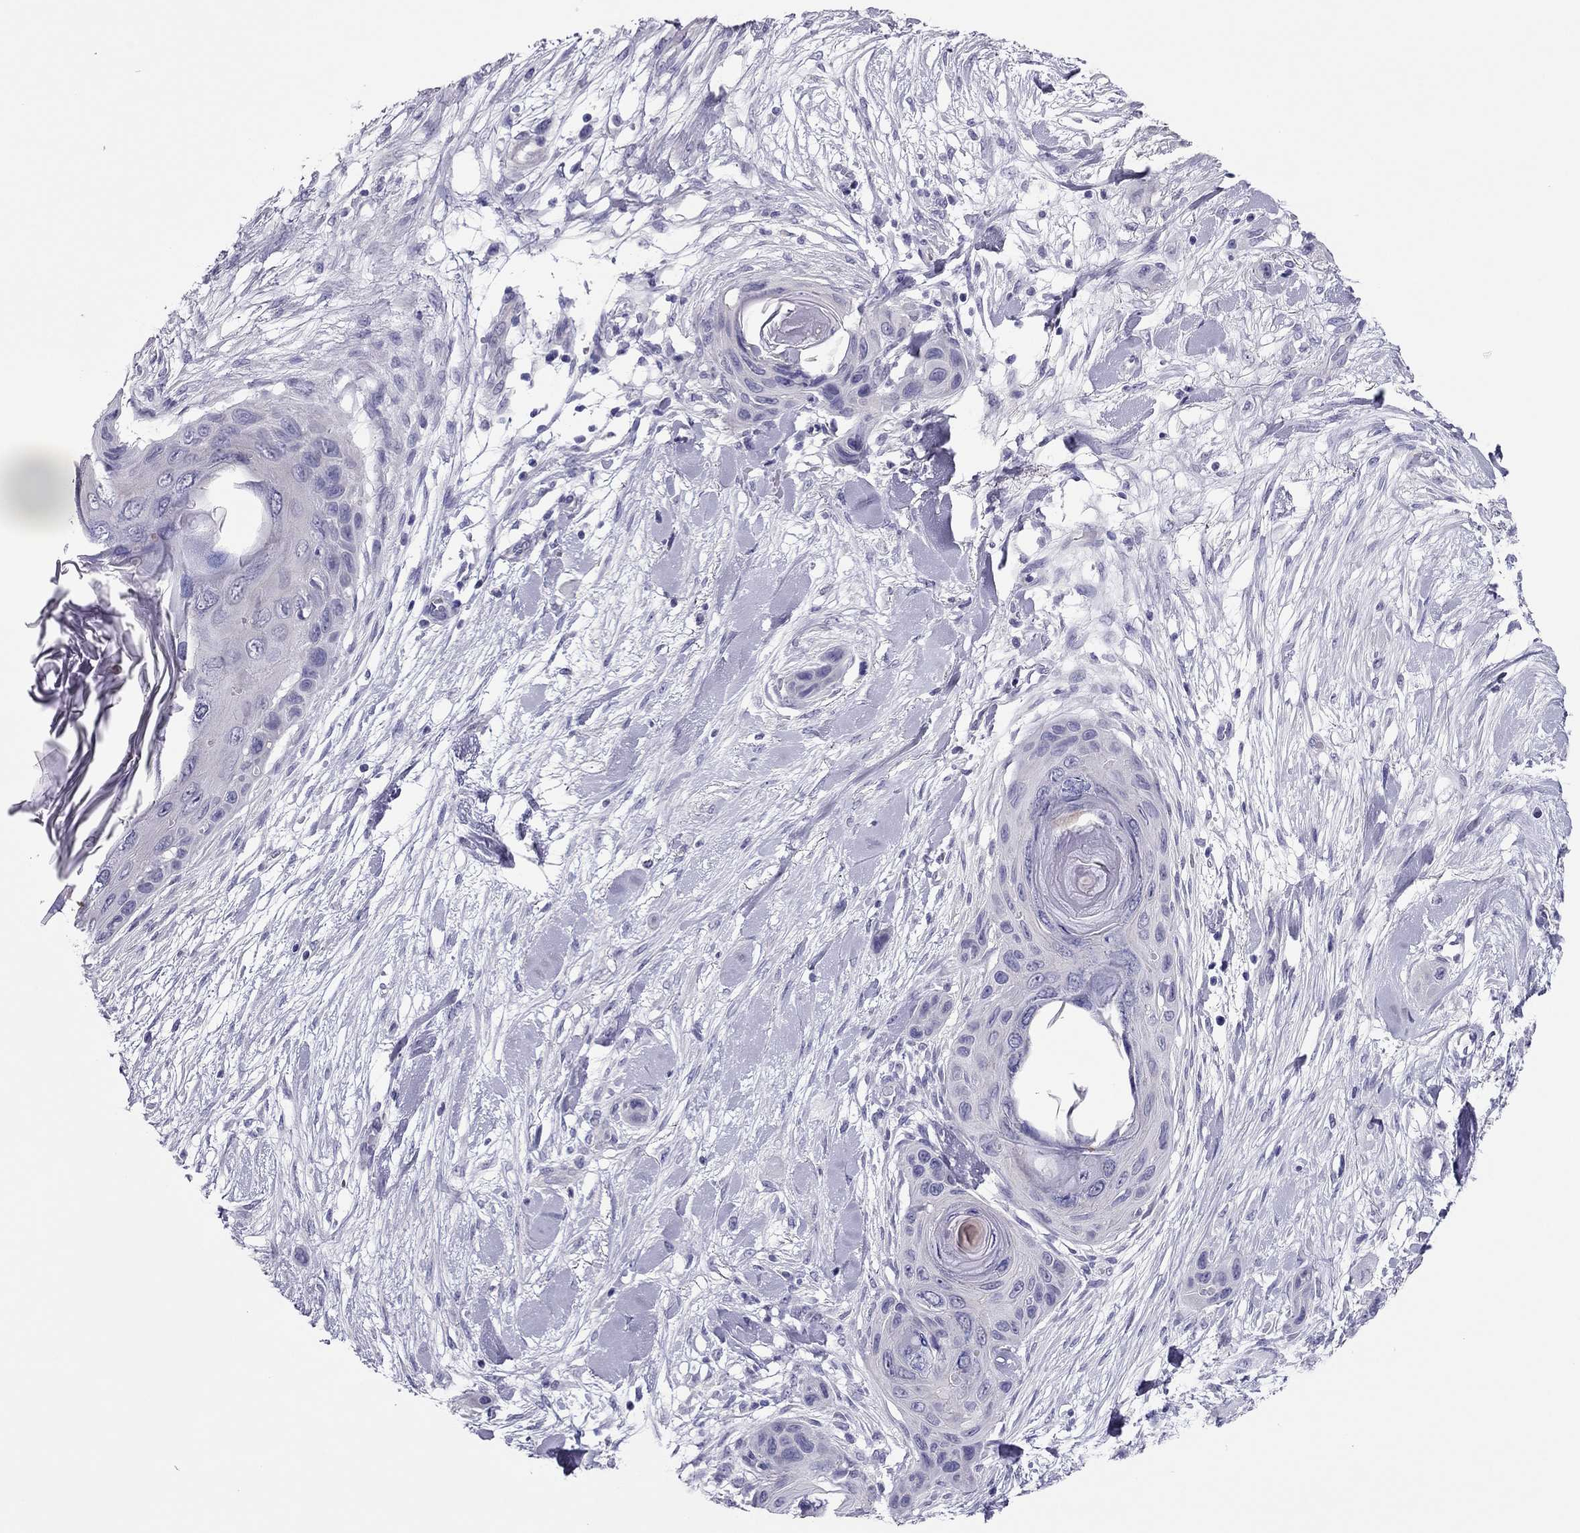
{"staining": {"intensity": "negative", "quantity": "none", "location": "none"}, "tissue": "skin cancer", "cell_type": "Tumor cells", "image_type": "cancer", "snomed": [{"axis": "morphology", "description": "Squamous cell carcinoma, NOS"}, {"axis": "topography", "description": "Skin"}], "caption": "High power microscopy histopathology image of an immunohistochemistry (IHC) micrograph of squamous cell carcinoma (skin), revealing no significant positivity in tumor cells.", "gene": "PDE6A", "patient": {"sex": "male", "age": 79}}